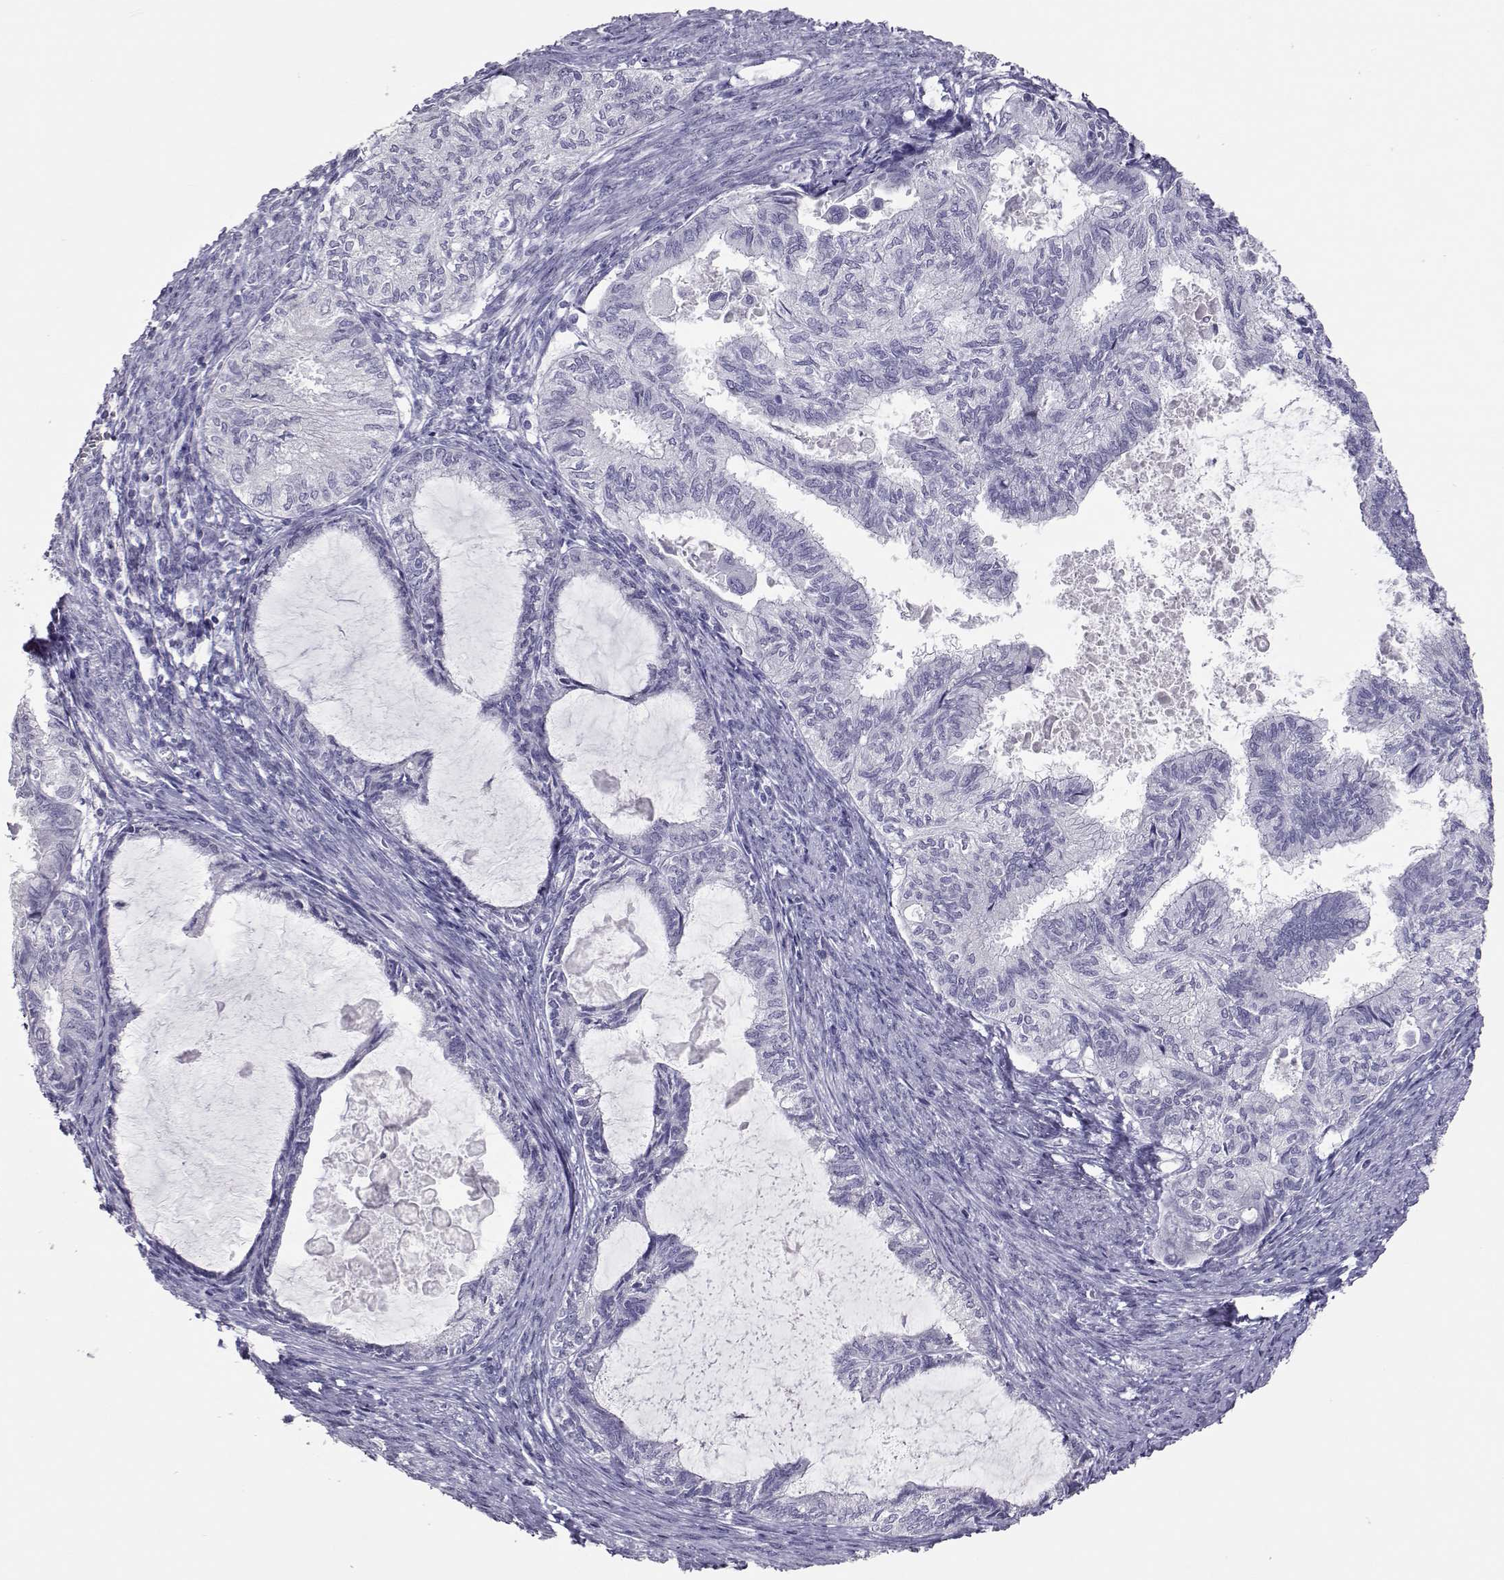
{"staining": {"intensity": "negative", "quantity": "none", "location": "none"}, "tissue": "endometrial cancer", "cell_type": "Tumor cells", "image_type": "cancer", "snomed": [{"axis": "morphology", "description": "Adenocarcinoma, NOS"}, {"axis": "topography", "description": "Endometrium"}], "caption": "A photomicrograph of human endometrial adenocarcinoma is negative for staining in tumor cells.", "gene": "PMCH", "patient": {"sex": "female", "age": 86}}